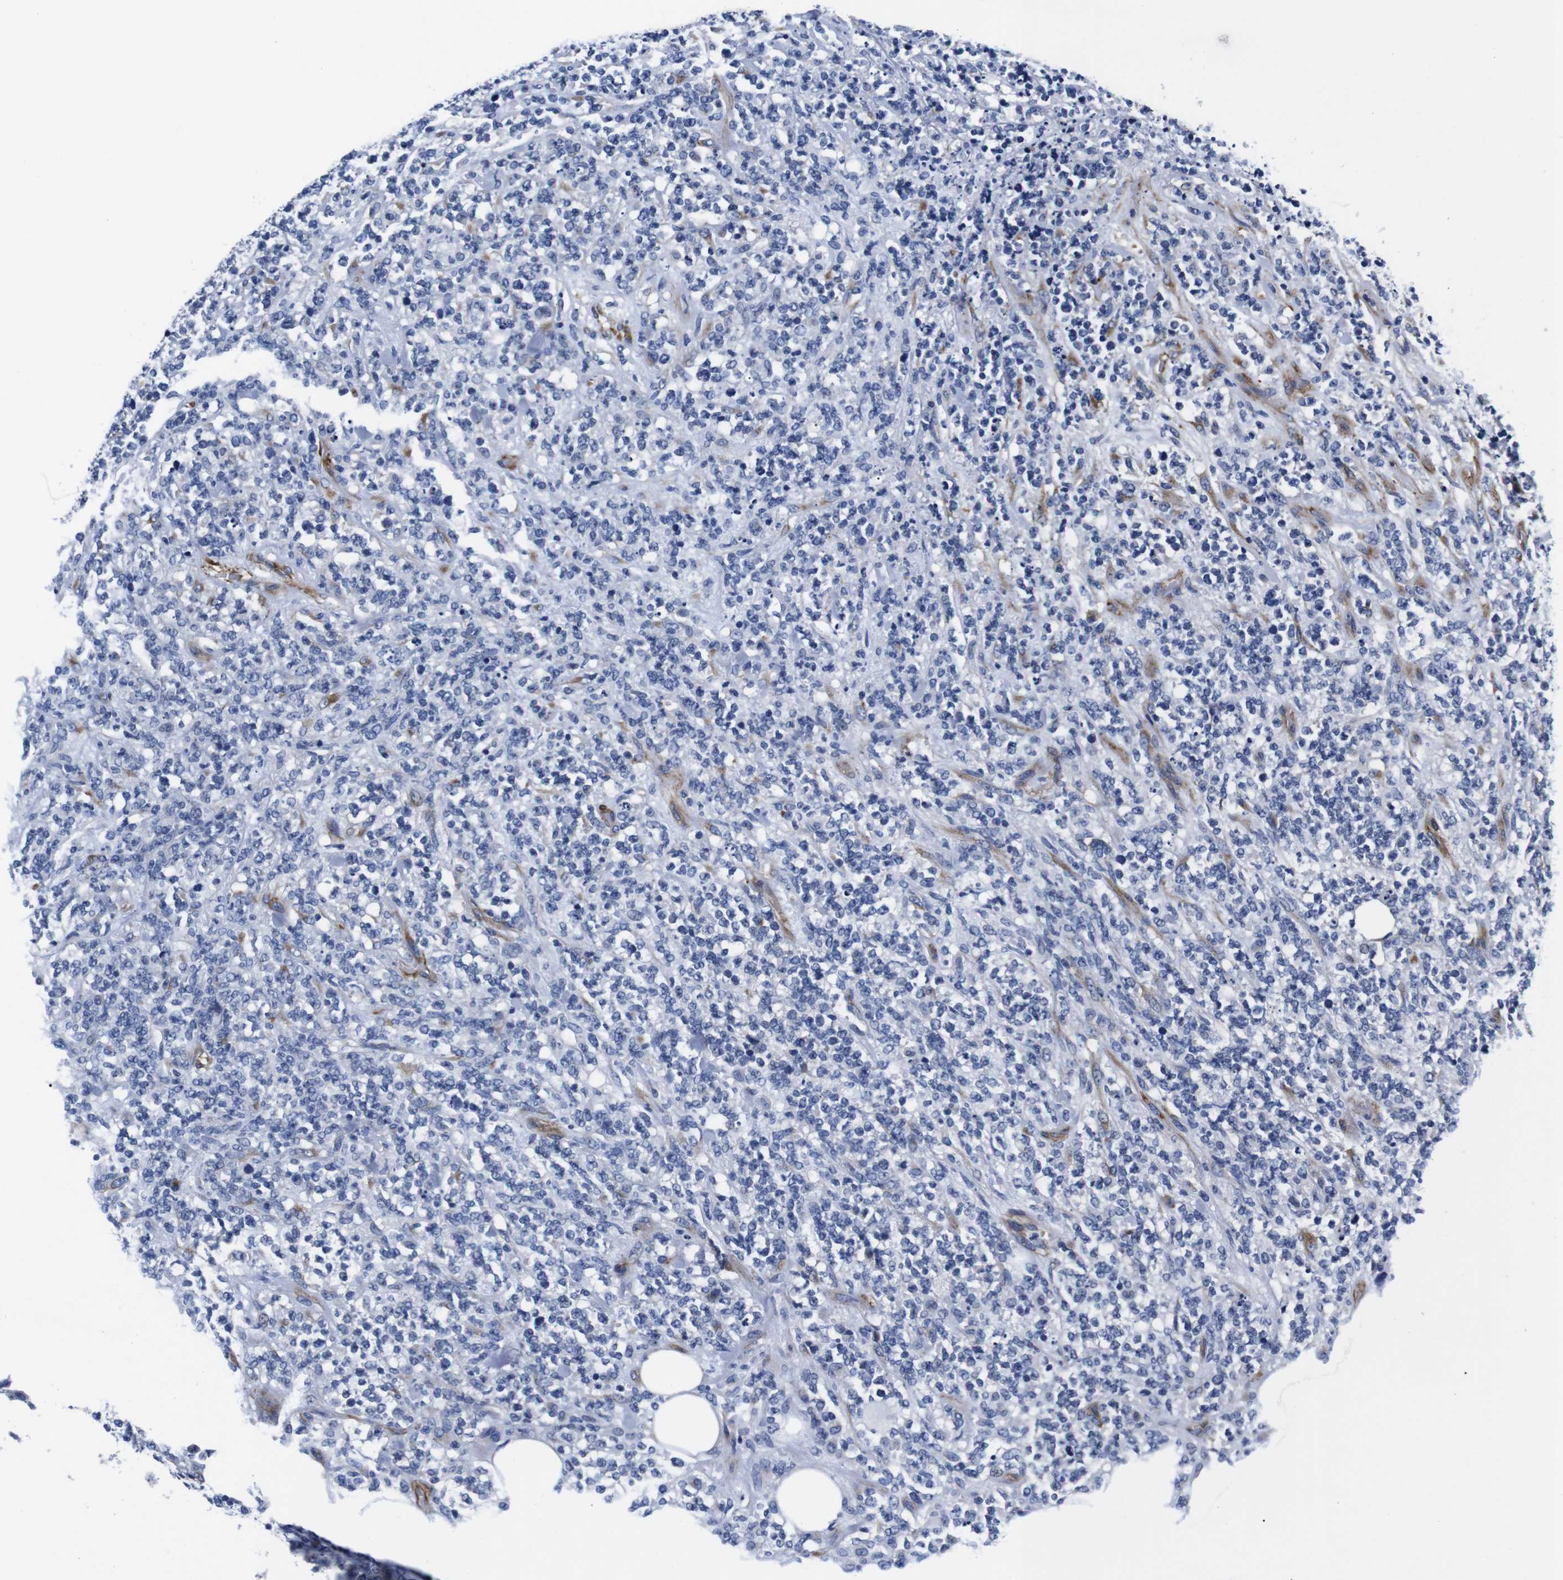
{"staining": {"intensity": "negative", "quantity": "none", "location": "none"}, "tissue": "lymphoma", "cell_type": "Tumor cells", "image_type": "cancer", "snomed": [{"axis": "morphology", "description": "Malignant lymphoma, non-Hodgkin's type, High grade"}, {"axis": "topography", "description": "Soft tissue"}], "caption": "IHC photomicrograph of human high-grade malignant lymphoma, non-Hodgkin's type stained for a protein (brown), which shows no staining in tumor cells.", "gene": "LRIG1", "patient": {"sex": "male", "age": 18}}